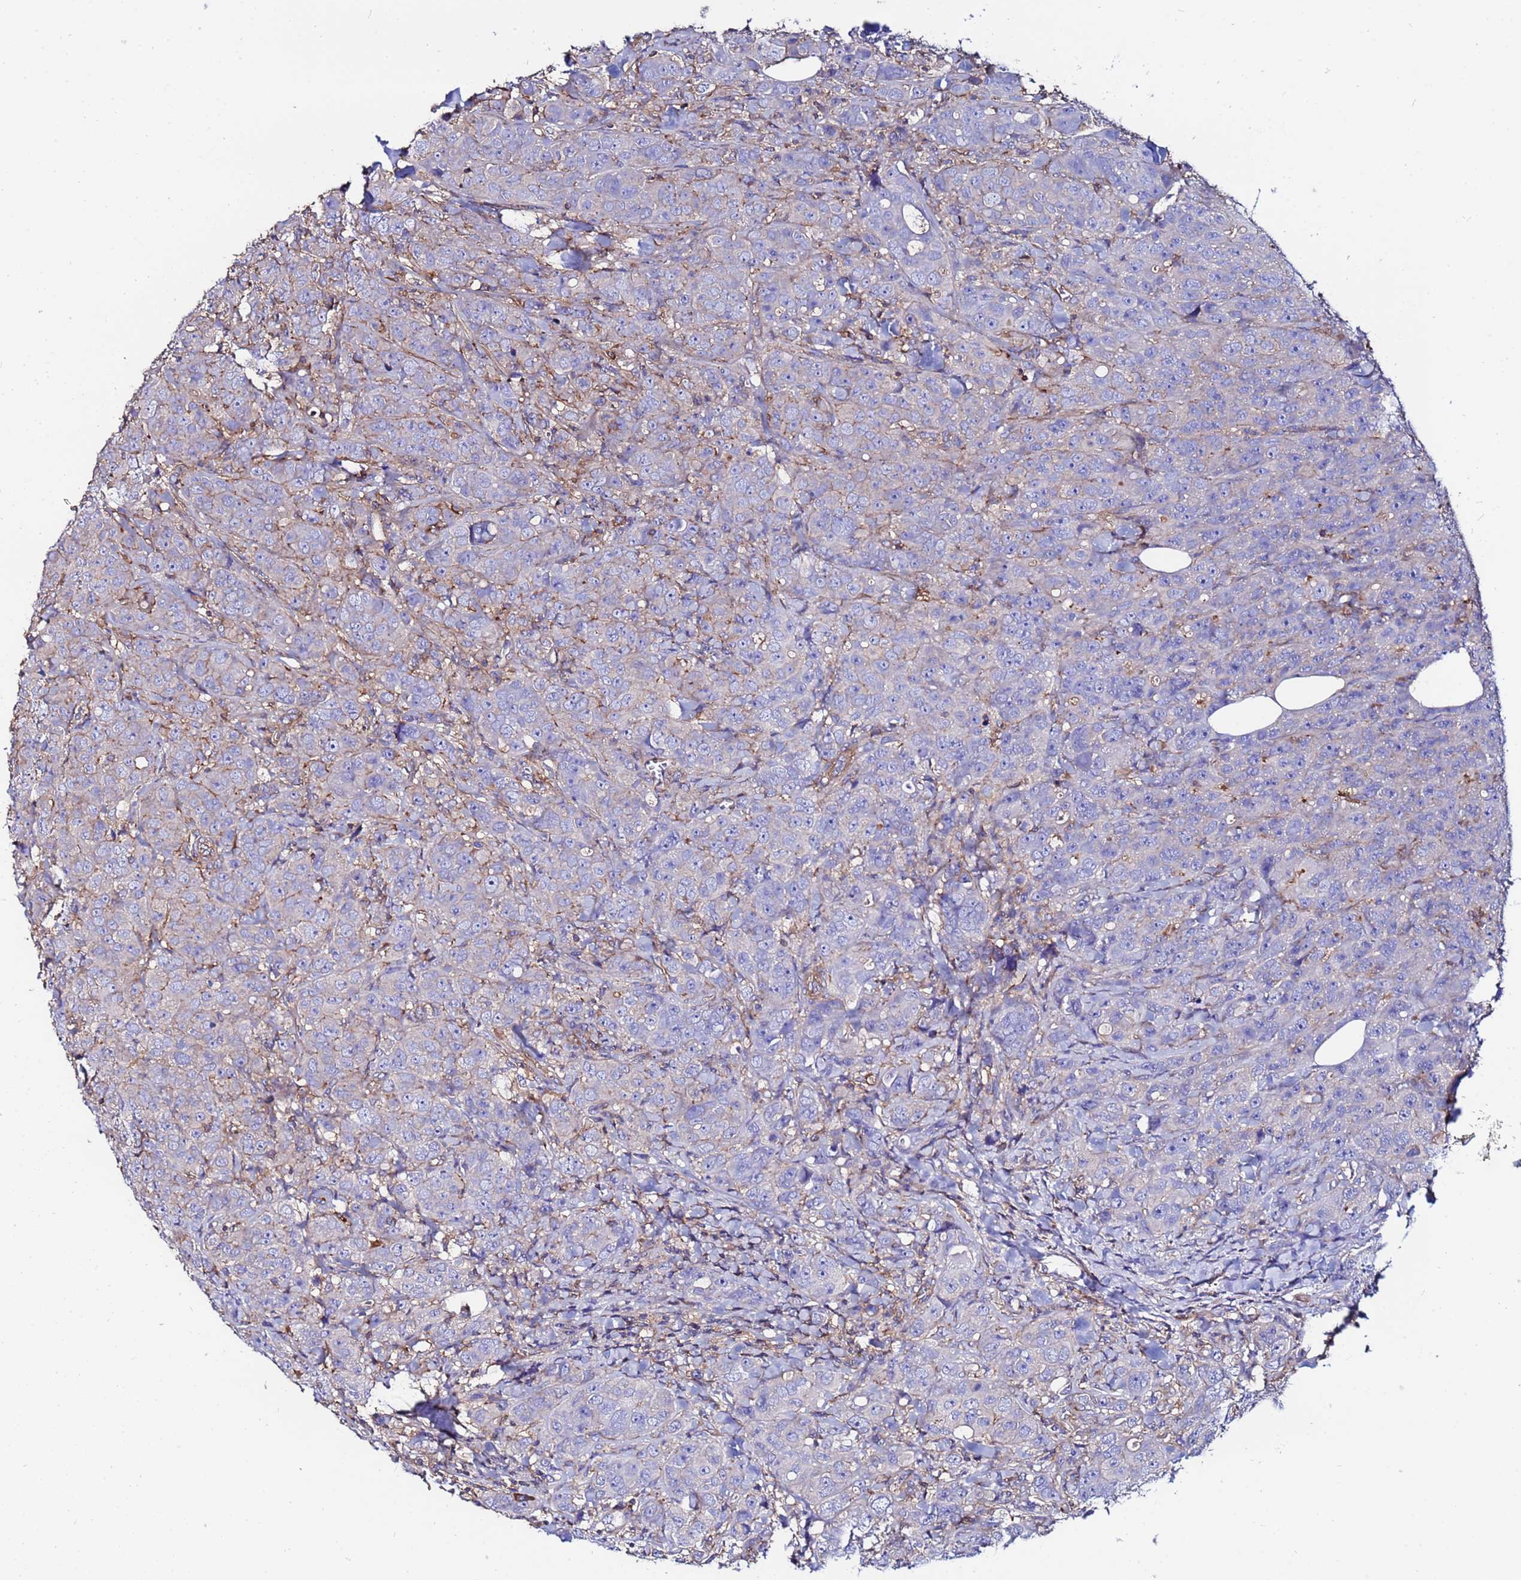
{"staining": {"intensity": "negative", "quantity": "none", "location": "none"}, "tissue": "breast cancer", "cell_type": "Tumor cells", "image_type": "cancer", "snomed": [{"axis": "morphology", "description": "Duct carcinoma"}, {"axis": "topography", "description": "Breast"}], "caption": "Breast cancer (intraductal carcinoma) stained for a protein using IHC reveals no expression tumor cells.", "gene": "POTEE", "patient": {"sex": "female", "age": 43}}